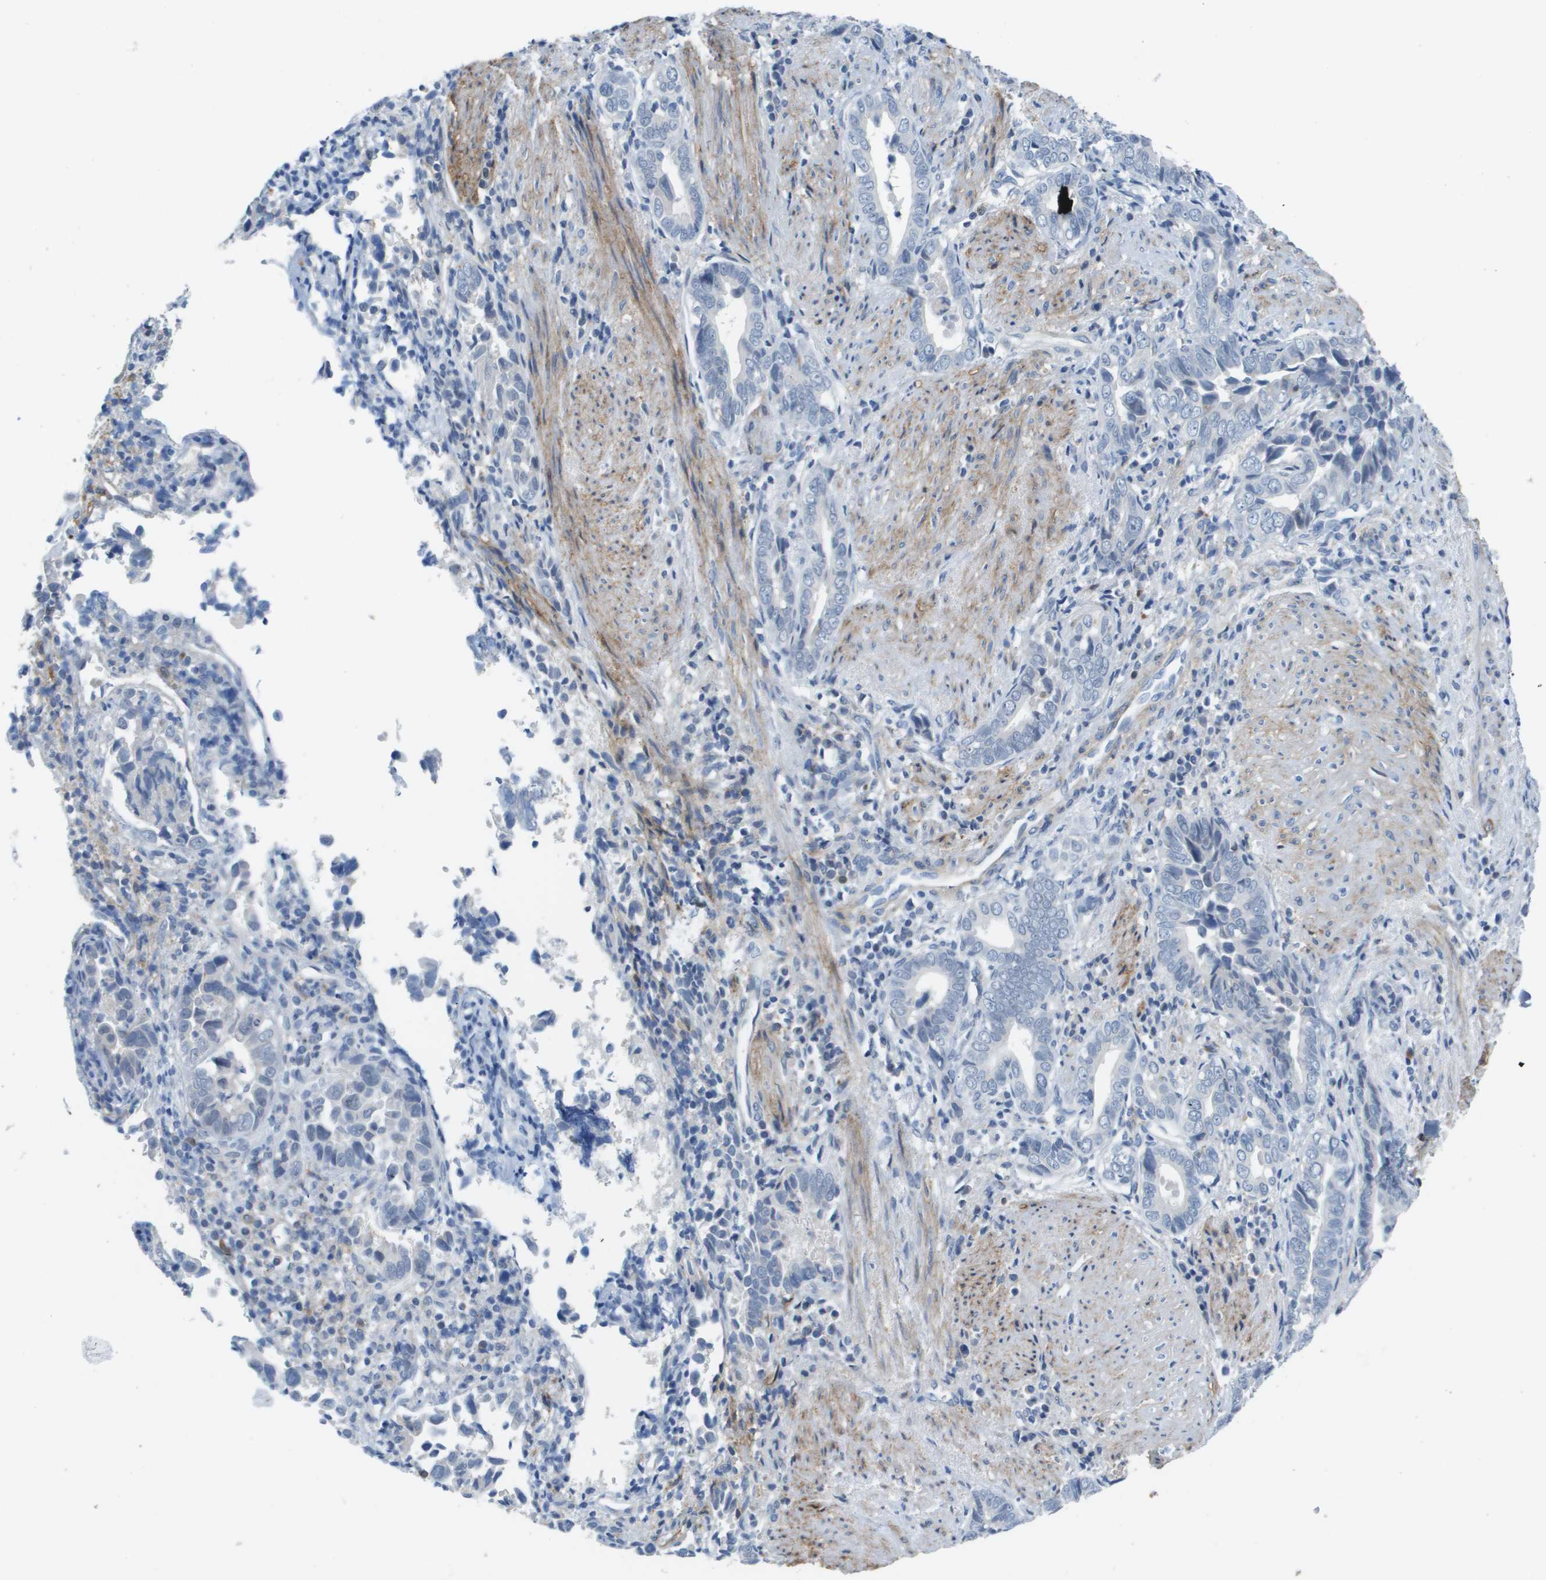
{"staining": {"intensity": "negative", "quantity": "none", "location": "none"}, "tissue": "liver cancer", "cell_type": "Tumor cells", "image_type": "cancer", "snomed": [{"axis": "morphology", "description": "Cholangiocarcinoma"}, {"axis": "topography", "description": "Liver"}], "caption": "Immunohistochemistry of liver cancer exhibits no expression in tumor cells. The staining was performed using DAB (3,3'-diaminobenzidine) to visualize the protein expression in brown, while the nuclei were stained in blue with hematoxylin (Magnification: 20x).", "gene": "ZBTB43", "patient": {"sex": "female", "age": 79}}